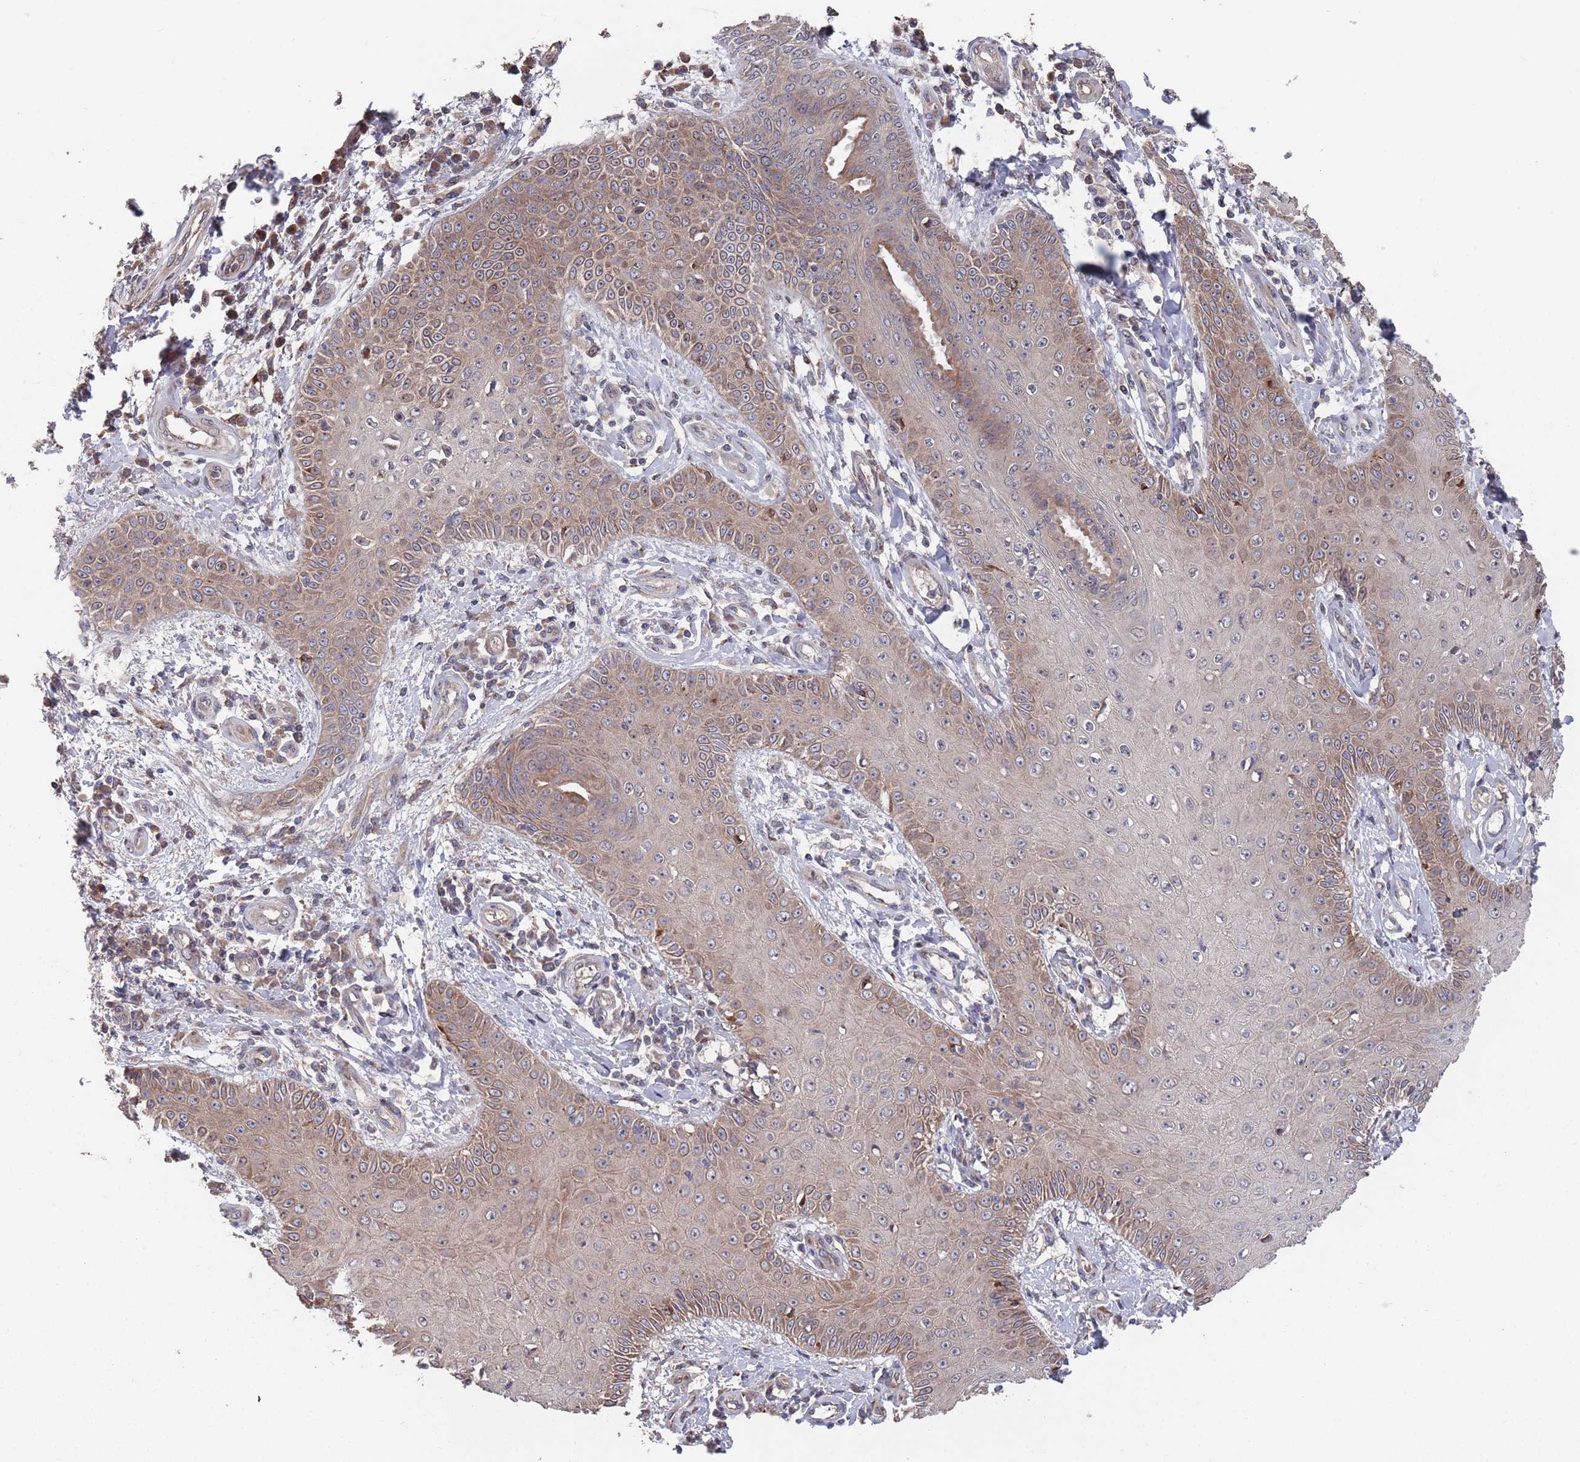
{"staining": {"intensity": "moderate", "quantity": ">75%", "location": "cytoplasmic/membranous"}, "tissue": "skin cancer", "cell_type": "Tumor cells", "image_type": "cancer", "snomed": [{"axis": "morphology", "description": "Squamous cell carcinoma, NOS"}, {"axis": "topography", "description": "Skin"}], "caption": "A medium amount of moderate cytoplasmic/membranous expression is seen in approximately >75% of tumor cells in skin cancer (squamous cell carcinoma) tissue.", "gene": "UNC45A", "patient": {"sex": "male", "age": 70}}